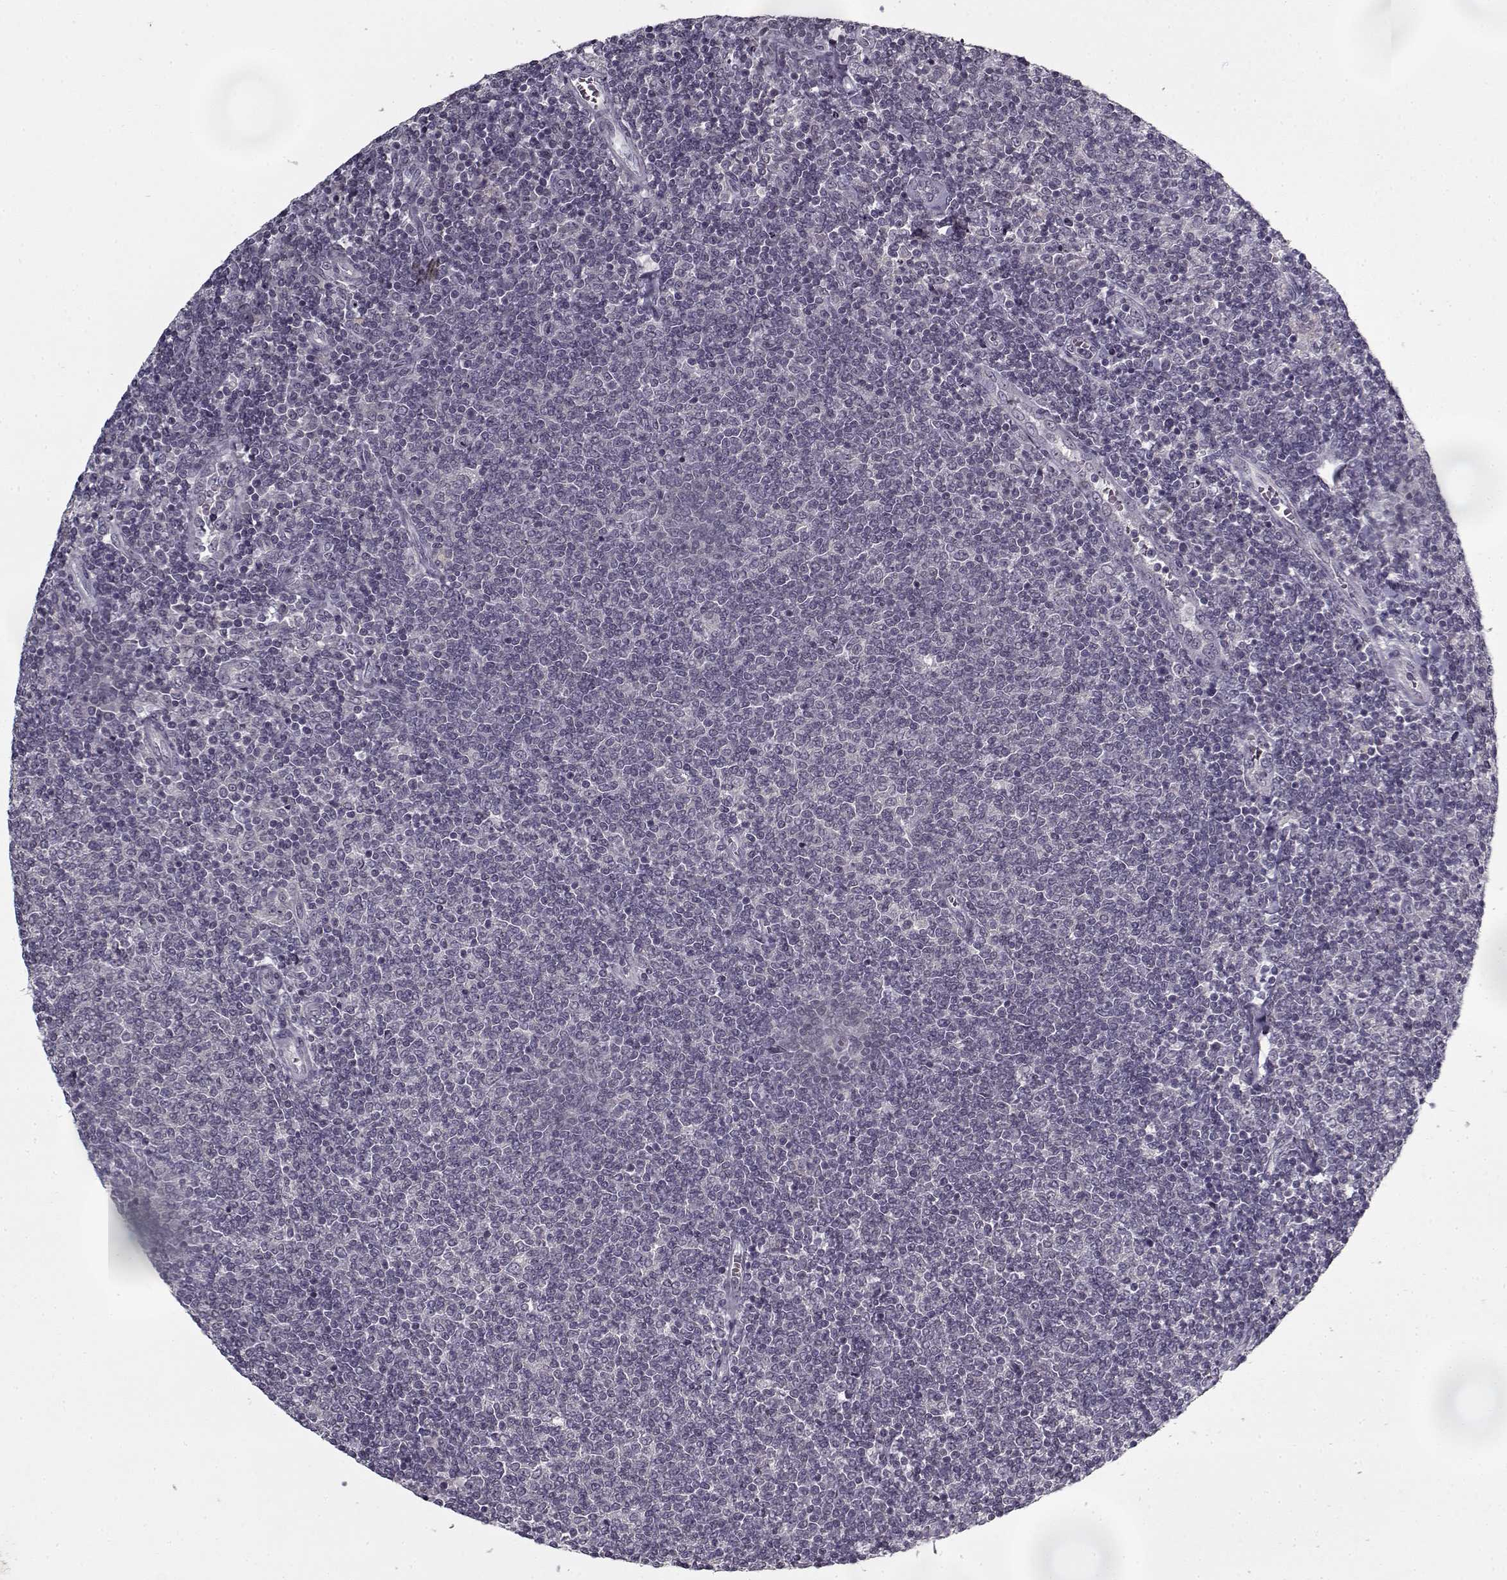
{"staining": {"intensity": "negative", "quantity": "none", "location": "none"}, "tissue": "lymphoma", "cell_type": "Tumor cells", "image_type": "cancer", "snomed": [{"axis": "morphology", "description": "Malignant lymphoma, non-Hodgkin's type, Low grade"}, {"axis": "topography", "description": "Lymph node"}], "caption": "Tumor cells show no significant protein positivity in malignant lymphoma, non-Hodgkin's type (low-grade).", "gene": "LAMA2", "patient": {"sex": "male", "age": 52}}